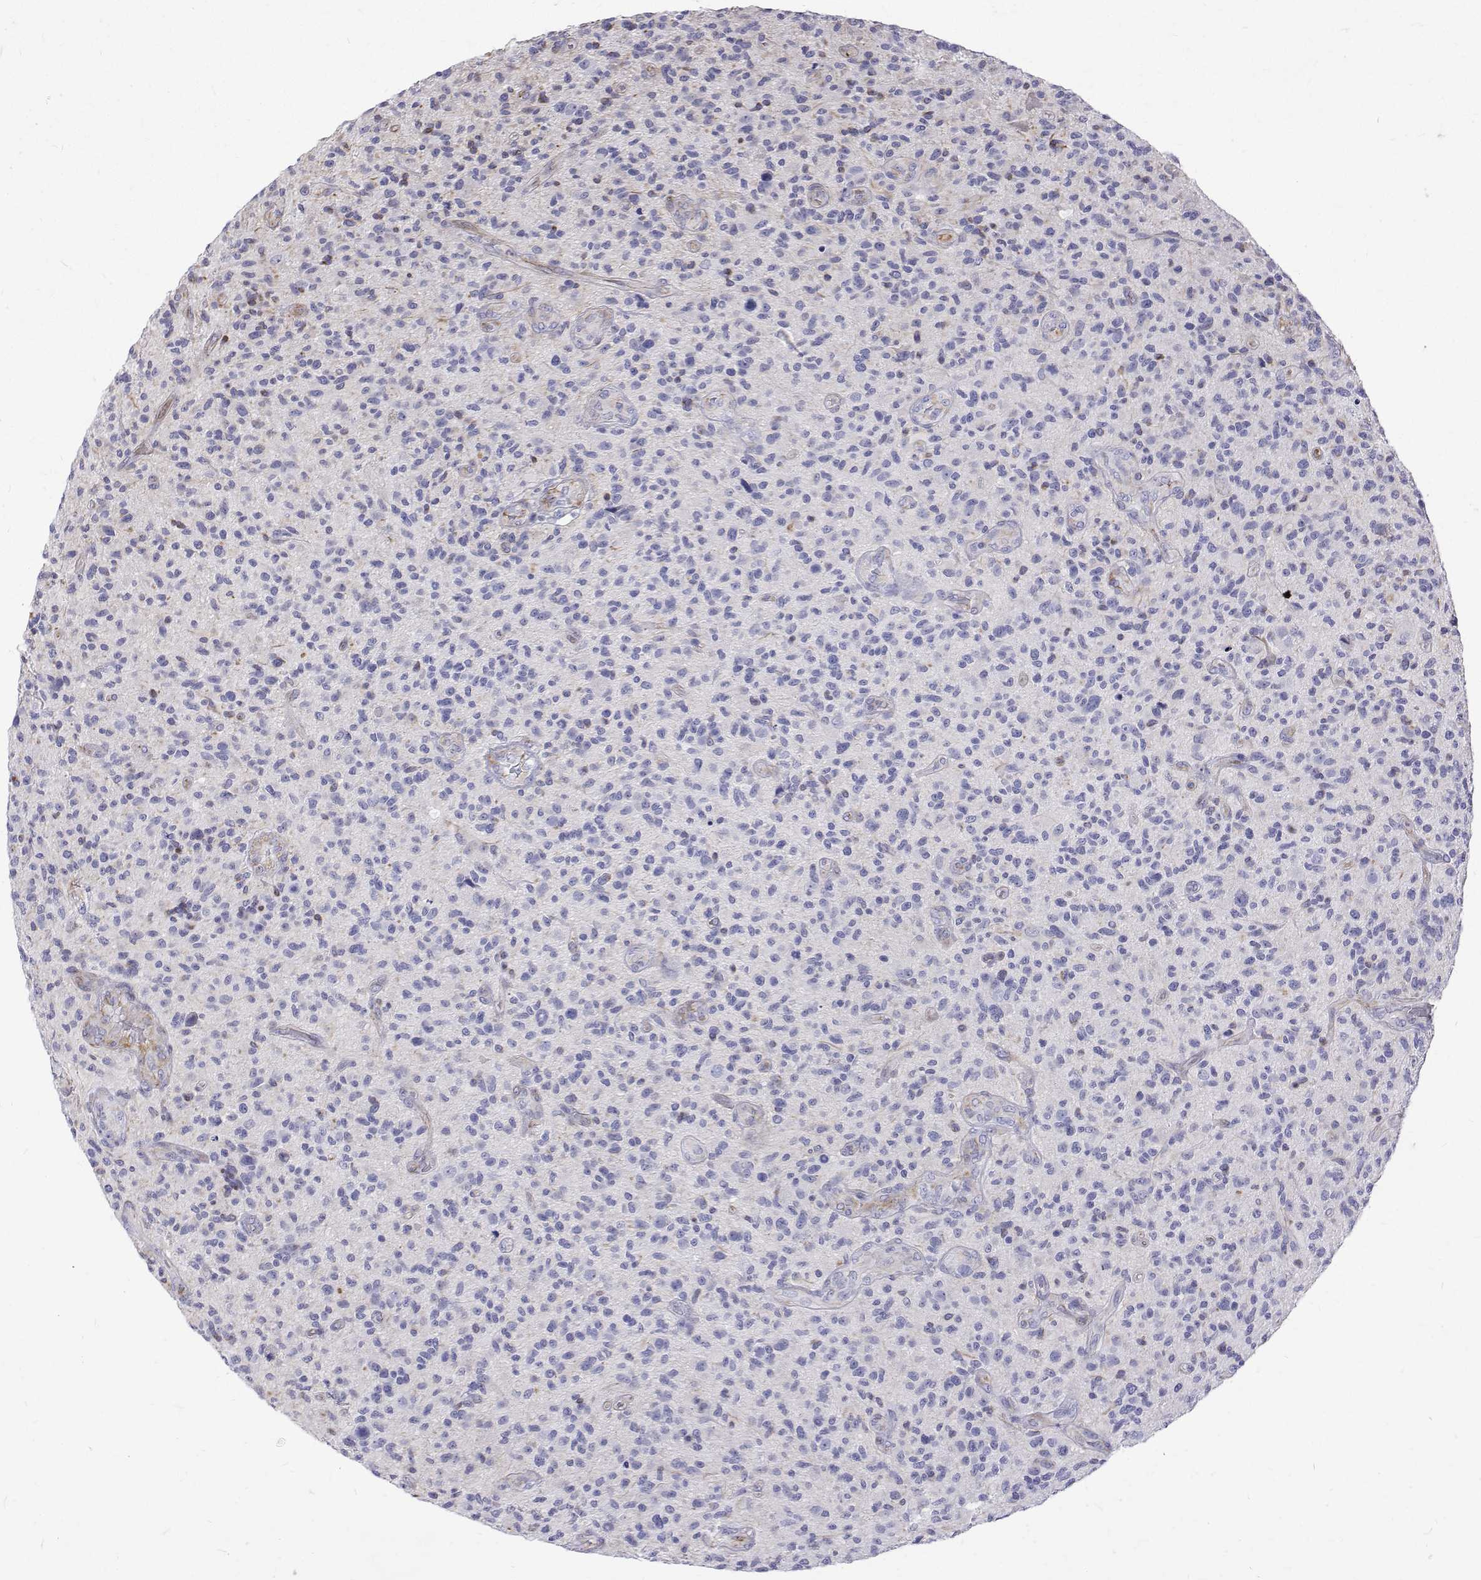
{"staining": {"intensity": "negative", "quantity": "none", "location": "none"}, "tissue": "glioma", "cell_type": "Tumor cells", "image_type": "cancer", "snomed": [{"axis": "morphology", "description": "Glioma, malignant, High grade"}, {"axis": "topography", "description": "Brain"}], "caption": "Immunohistochemistry histopathology image of human glioma stained for a protein (brown), which shows no expression in tumor cells.", "gene": "OPRPN", "patient": {"sex": "male", "age": 47}}